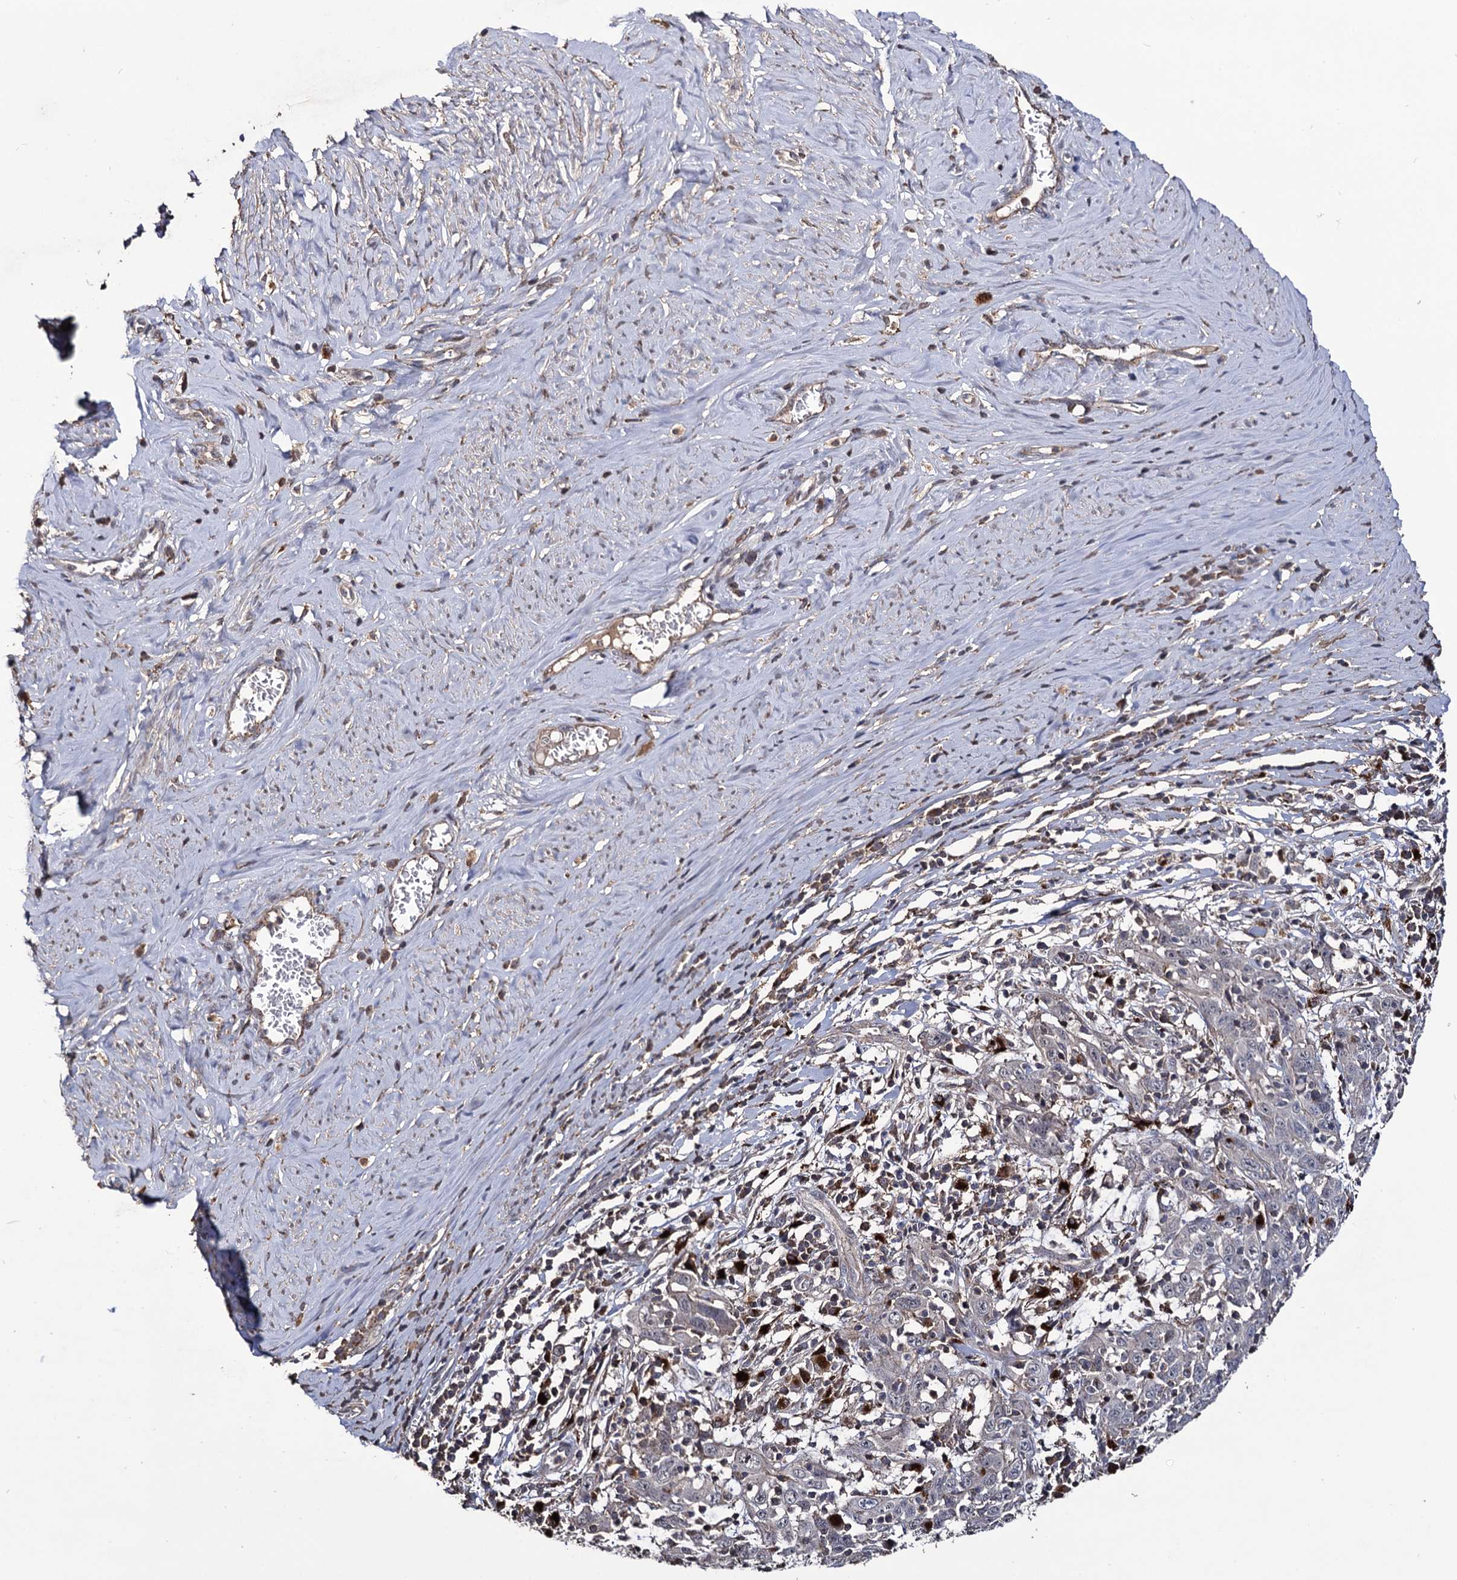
{"staining": {"intensity": "negative", "quantity": "none", "location": "none"}, "tissue": "cervical cancer", "cell_type": "Tumor cells", "image_type": "cancer", "snomed": [{"axis": "morphology", "description": "Squamous cell carcinoma, NOS"}, {"axis": "topography", "description": "Cervix"}], "caption": "High power microscopy histopathology image of an IHC histopathology image of cervical squamous cell carcinoma, revealing no significant positivity in tumor cells.", "gene": "MICAL2", "patient": {"sex": "female", "age": 46}}